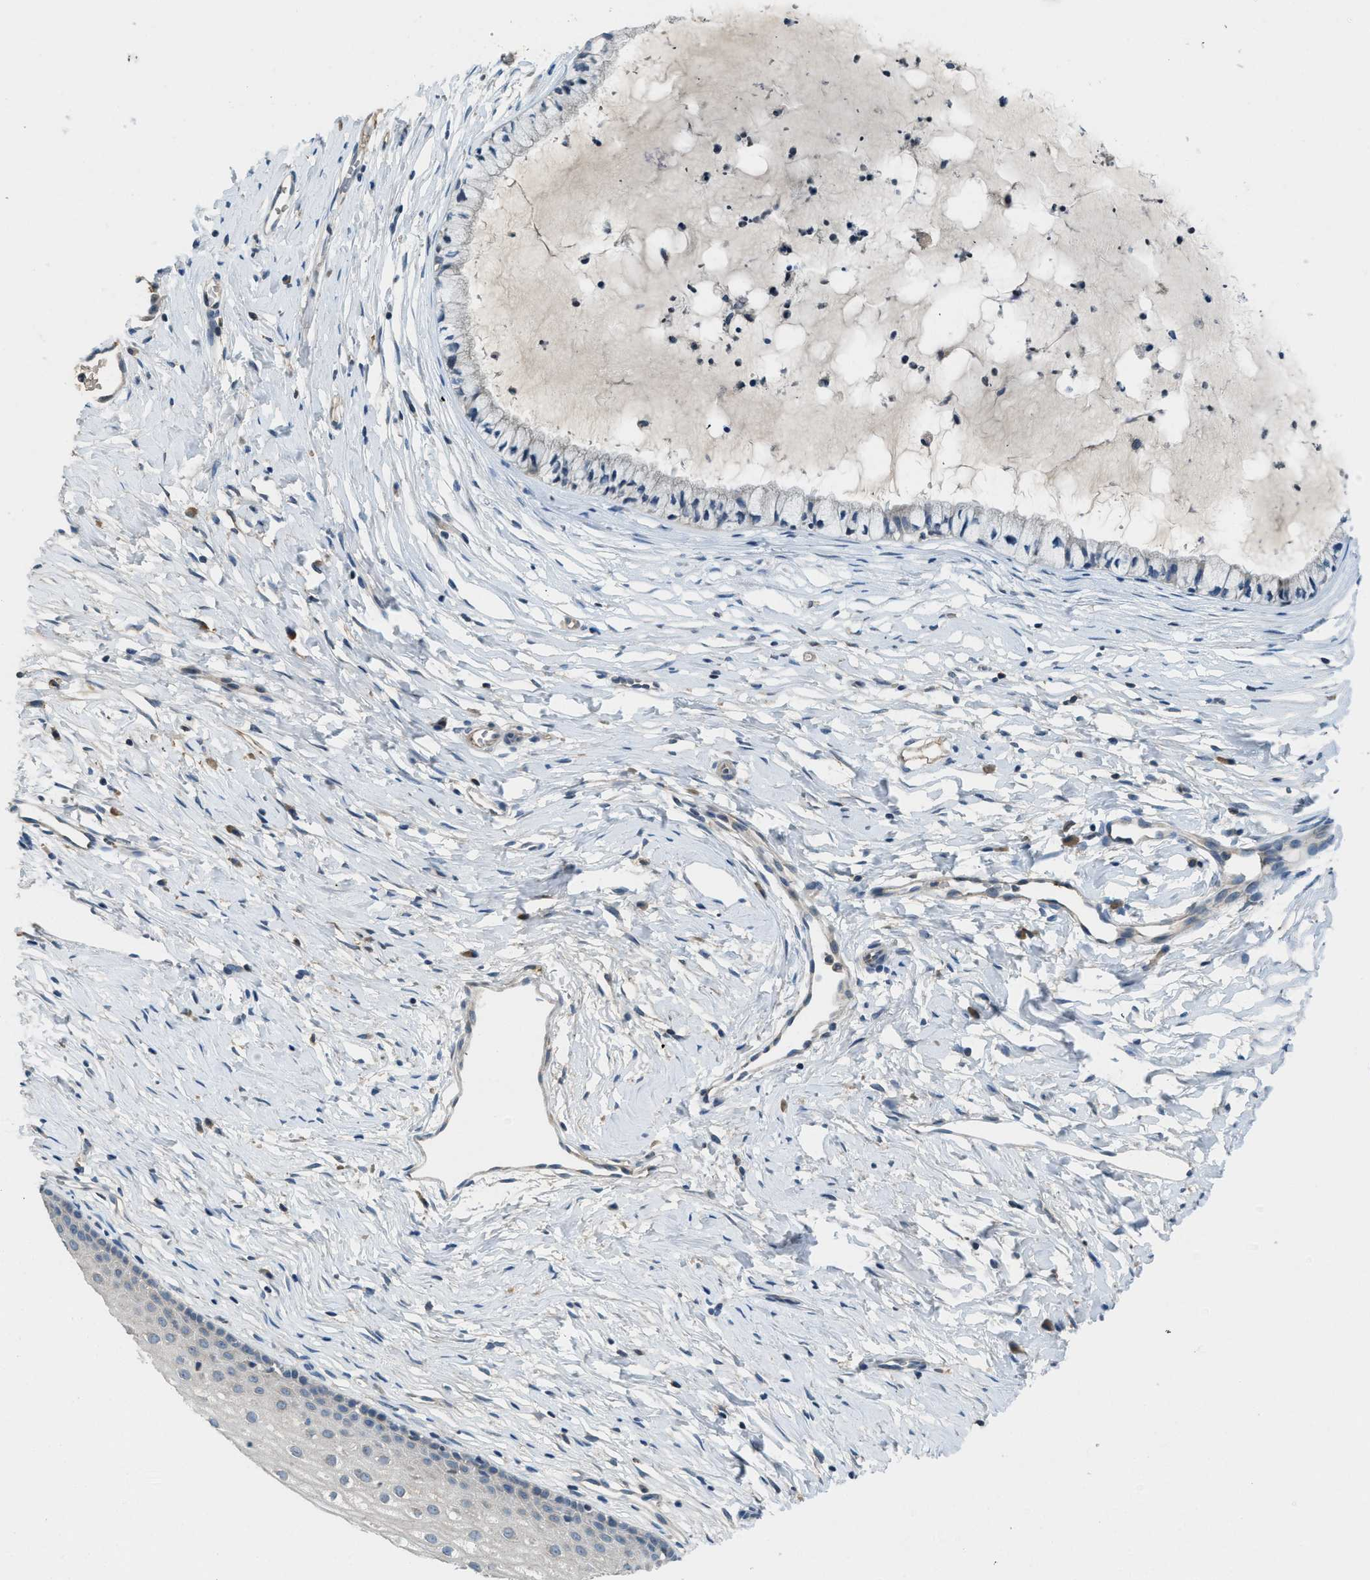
{"staining": {"intensity": "weak", "quantity": "25%-75%", "location": "cytoplasmic/membranous"}, "tissue": "cervix", "cell_type": "Glandular cells", "image_type": "normal", "snomed": [{"axis": "morphology", "description": "Normal tissue, NOS"}, {"axis": "topography", "description": "Cervix"}], "caption": "Immunohistochemistry (IHC) histopathology image of benign cervix: cervix stained using IHC shows low levels of weak protein expression localized specifically in the cytoplasmic/membranous of glandular cells, appearing as a cytoplasmic/membranous brown color.", "gene": "BCAP31", "patient": {"sex": "female", "age": 46}}